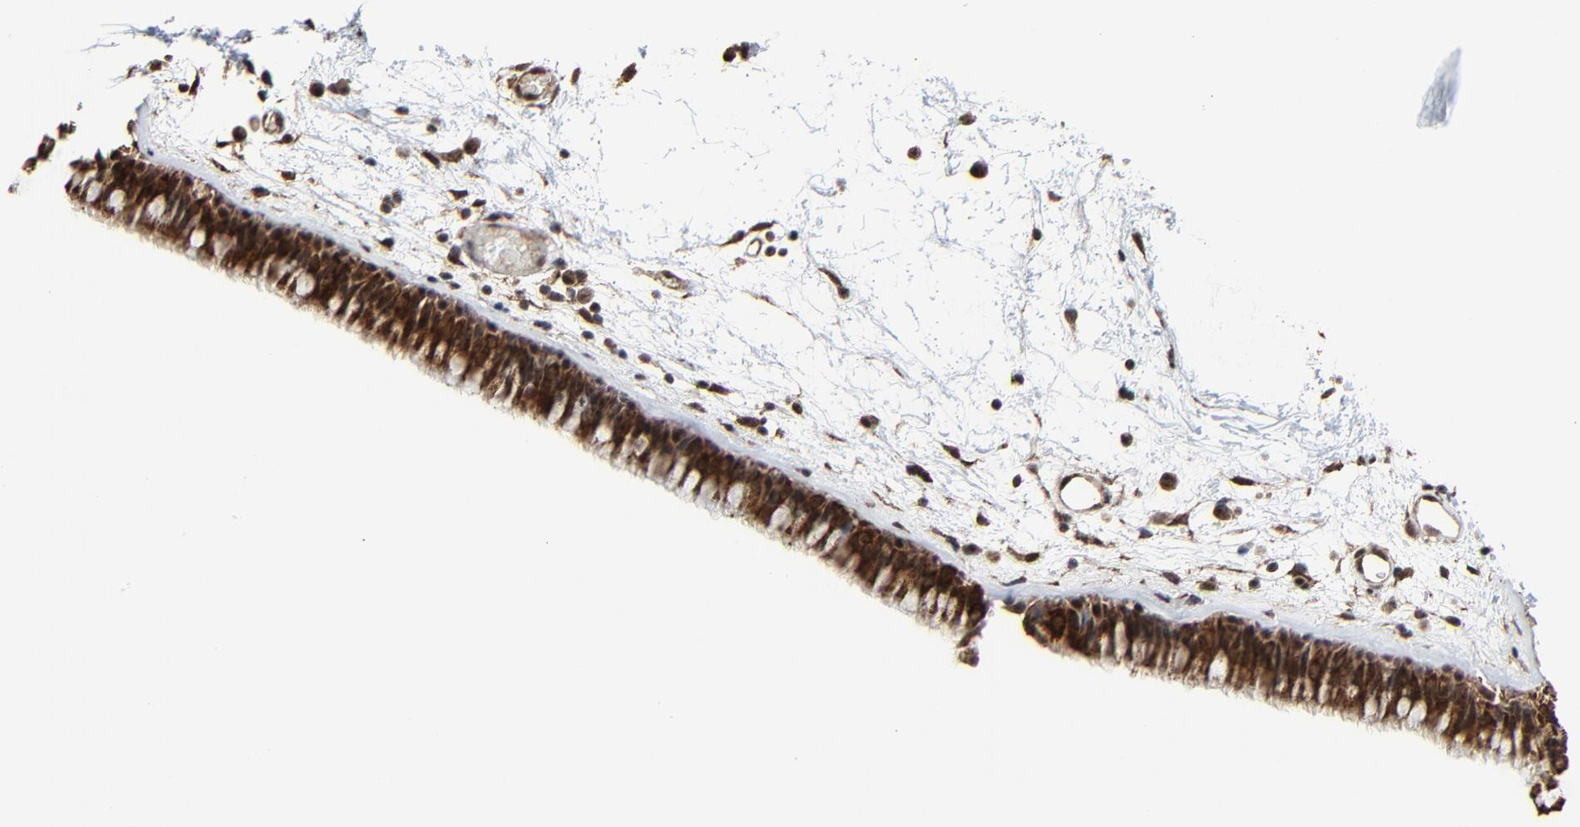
{"staining": {"intensity": "strong", "quantity": ">75%", "location": "cytoplasmic/membranous,nuclear"}, "tissue": "nasopharynx", "cell_type": "Respiratory epithelial cells", "image_type": "normal", "snomed": [{"axis": "morphology", "description": "Normal tissue, NOS"}, {"axis": "morphology", "description": "Inflammation, NOS"}, {"axis": "topography", "description": "Nasopharynx"}], "caption": "DAB immunohistochemical staining of benign human nasopharynx demonstrates strong cytoplasmic/membranous,nuclear protein staining in approximately >75% of respiratory epithelial cells. (DAB (3,3'-diaminobenzidine) IHC, brown staining for protein, blue staining for nuclei).", "gene": "RHOJ", "patient": {"sex": "male", "age": 48}}